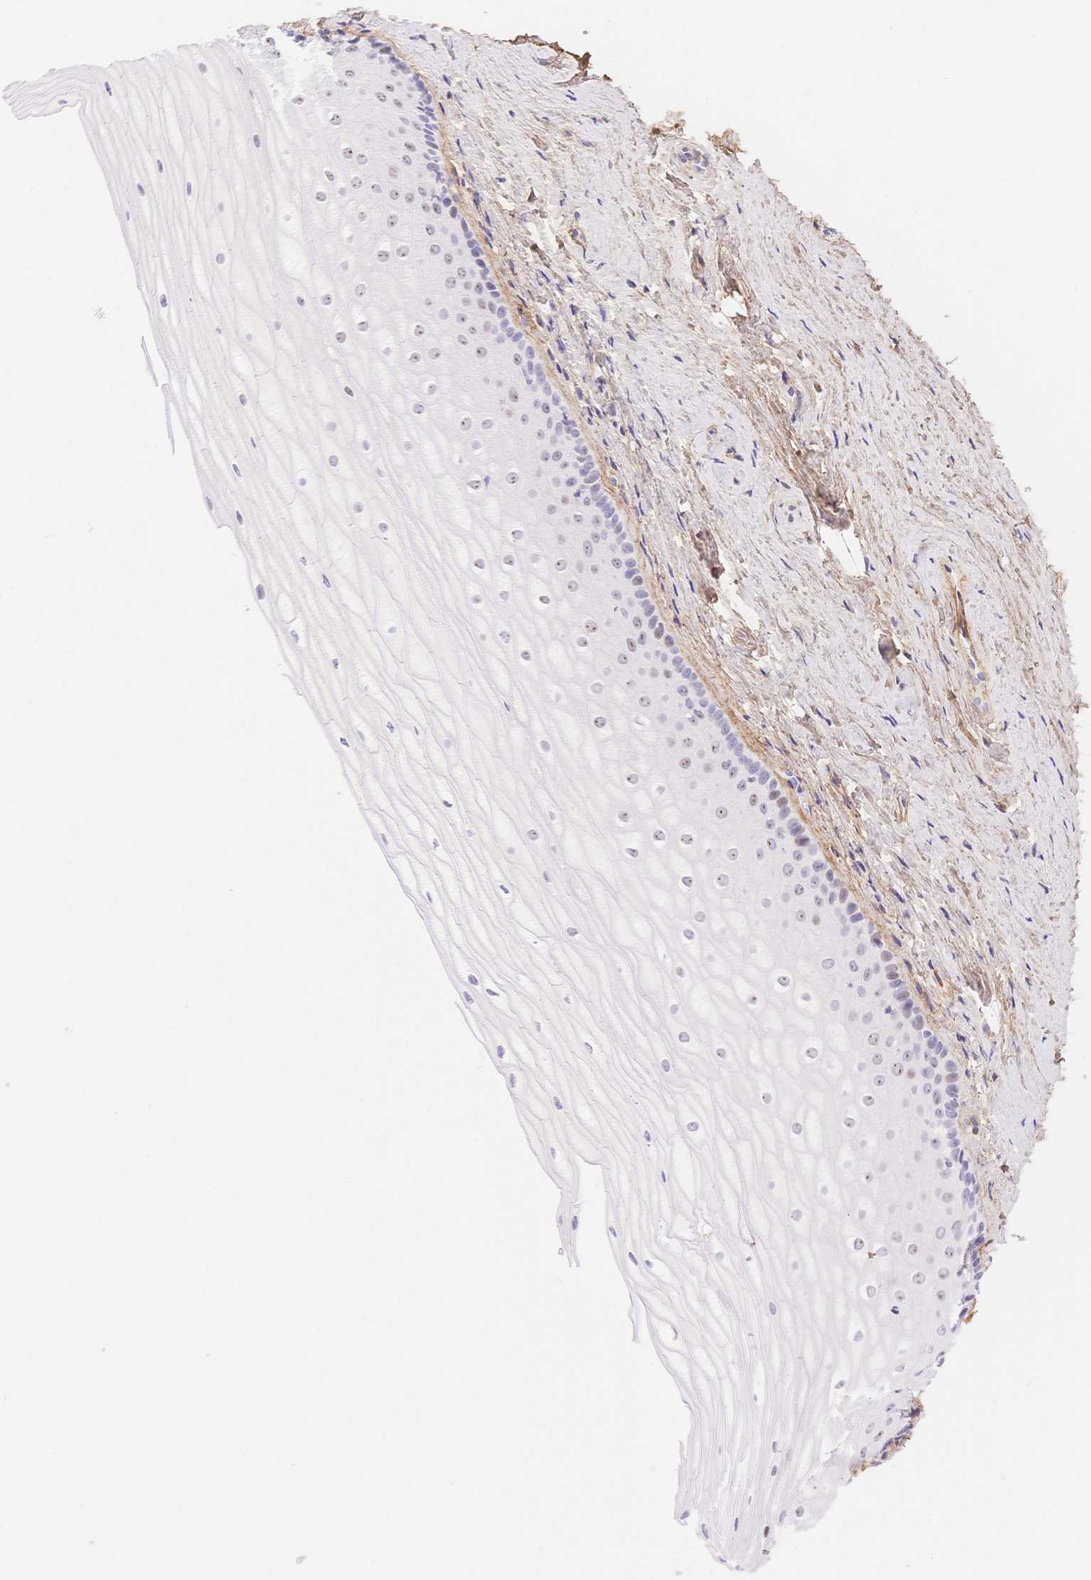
{"staining": {"intensity": "weak", "quantity": "<25%", "location": "nuclear"}, "tissue": "vagina", "cell_type": "Squamous epithelial cells", "image_type": "normal", "snomed": [{"axis": "morphology", "description": "Normal tissue, NOS"}, {"axis": "topography", "description": "Vagina"}], "caption": "Immunohistochemistry (IHC) photomicrograph of normal vagina stained for a protein (brown), which shows no positivity in squamous epithelial cells. (Stains: DAB (3,3'-diaminobenzidine) IHC with hematoxylin counter stain, Microscopy: brightfield microscopy at high magnification).", "gene": "PDZD2", "patient": {"sex": "female", "age": 52}}